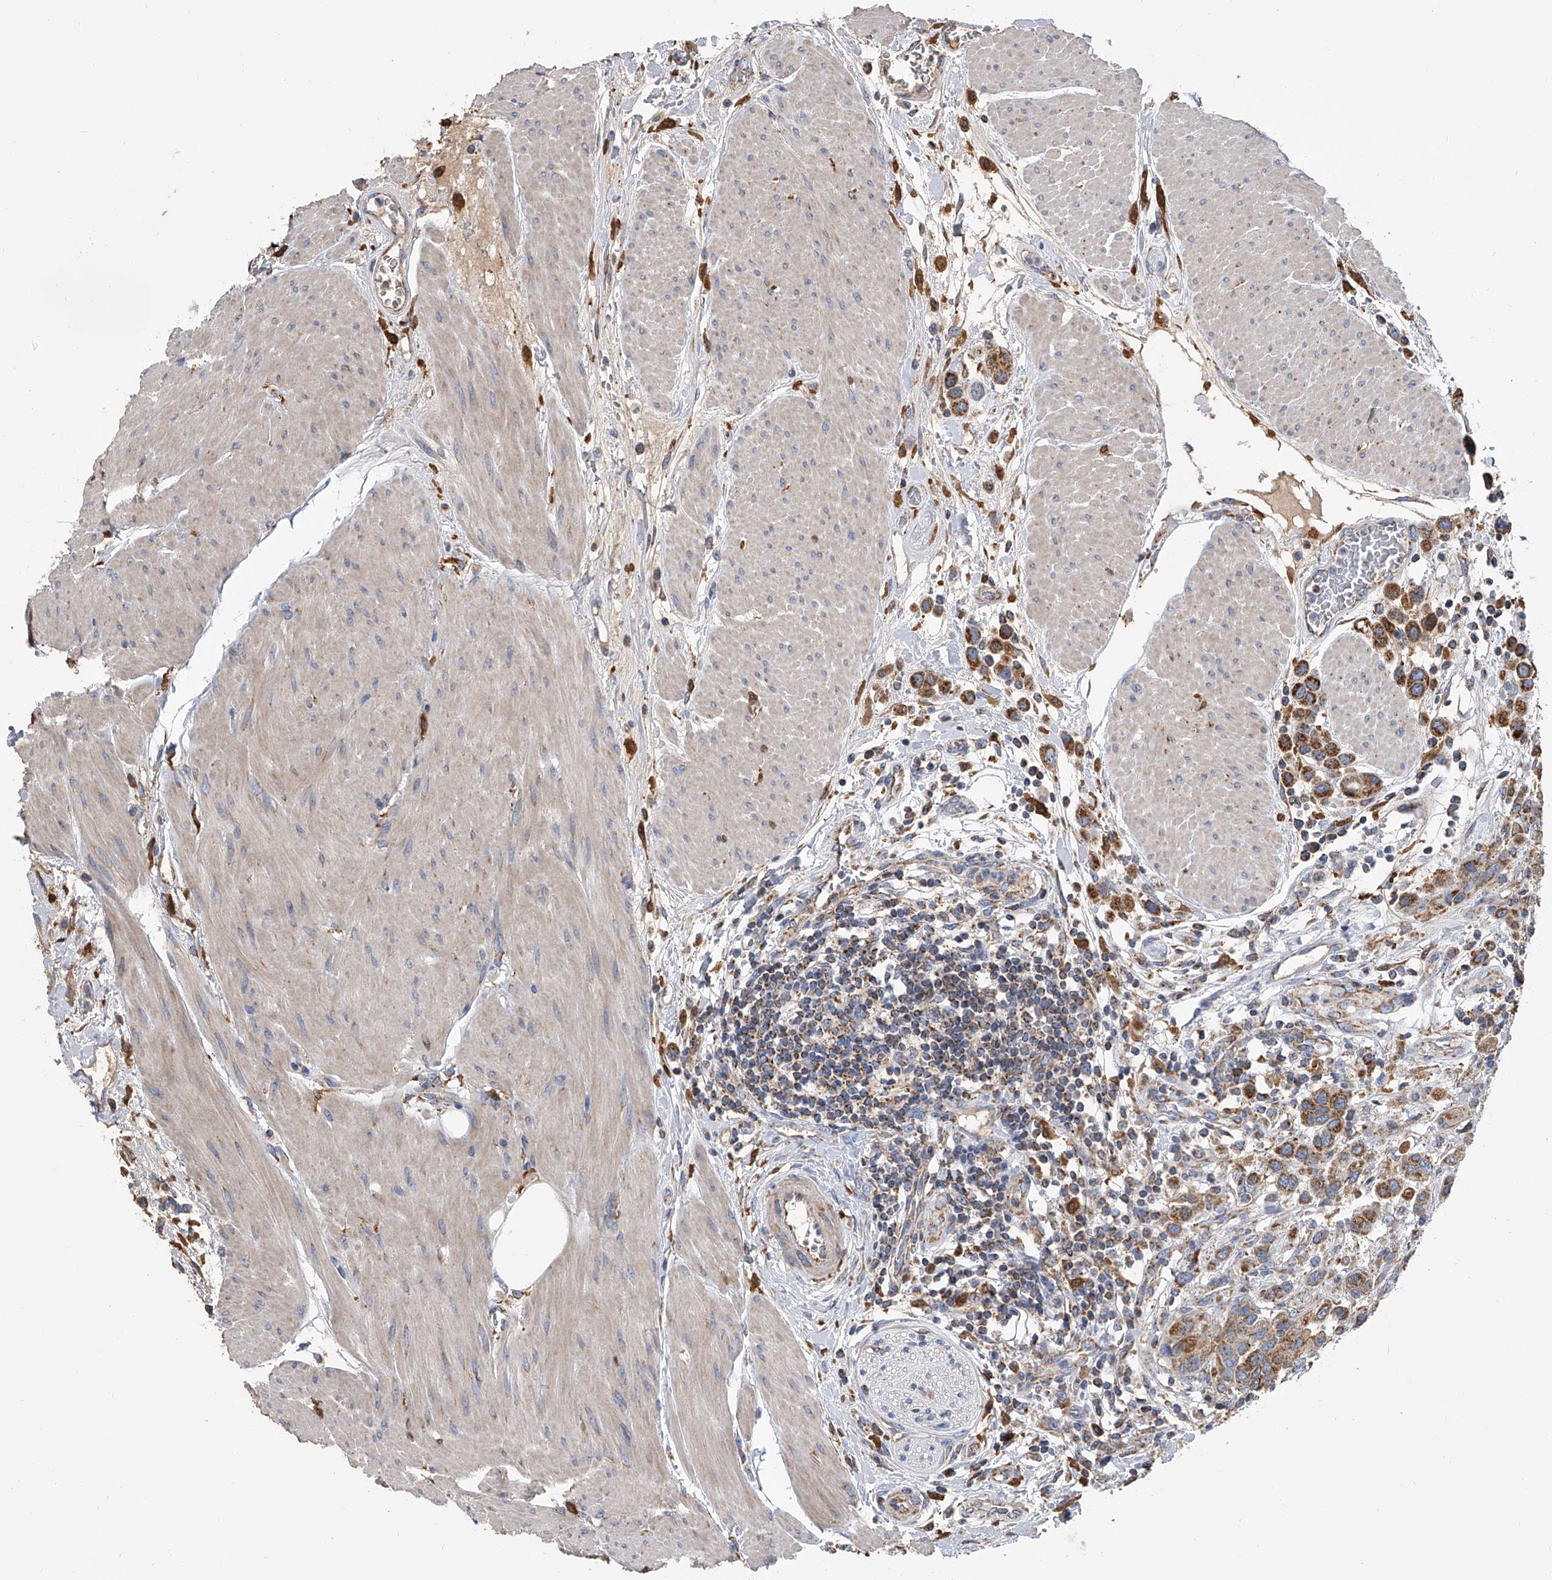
{"staining": {"intensity": "strong", "quantity": ">75%", "location": "cytoplasmic/membranous"}, "tissue": "urothelial cancer", "cell_type": "Tumor cells", "image_type": "cancer", "snomed": [{"axis": "morphology", "description": "Urothelial carcinoma, High grade"}, {"axis": "topography", "description": "Urinary bladder"}], "caption": "Tumor cells reveal high levels of strong cytoplasmic/membranous positivity in about >75% of cells in human urothelial cancer. (DAB (3,3'-diaminobenzidine) = brown stain, brightfield microscopy at high magnification).", "gene": "MRPL28", "patient": {"sex": "male", "age": 50}}